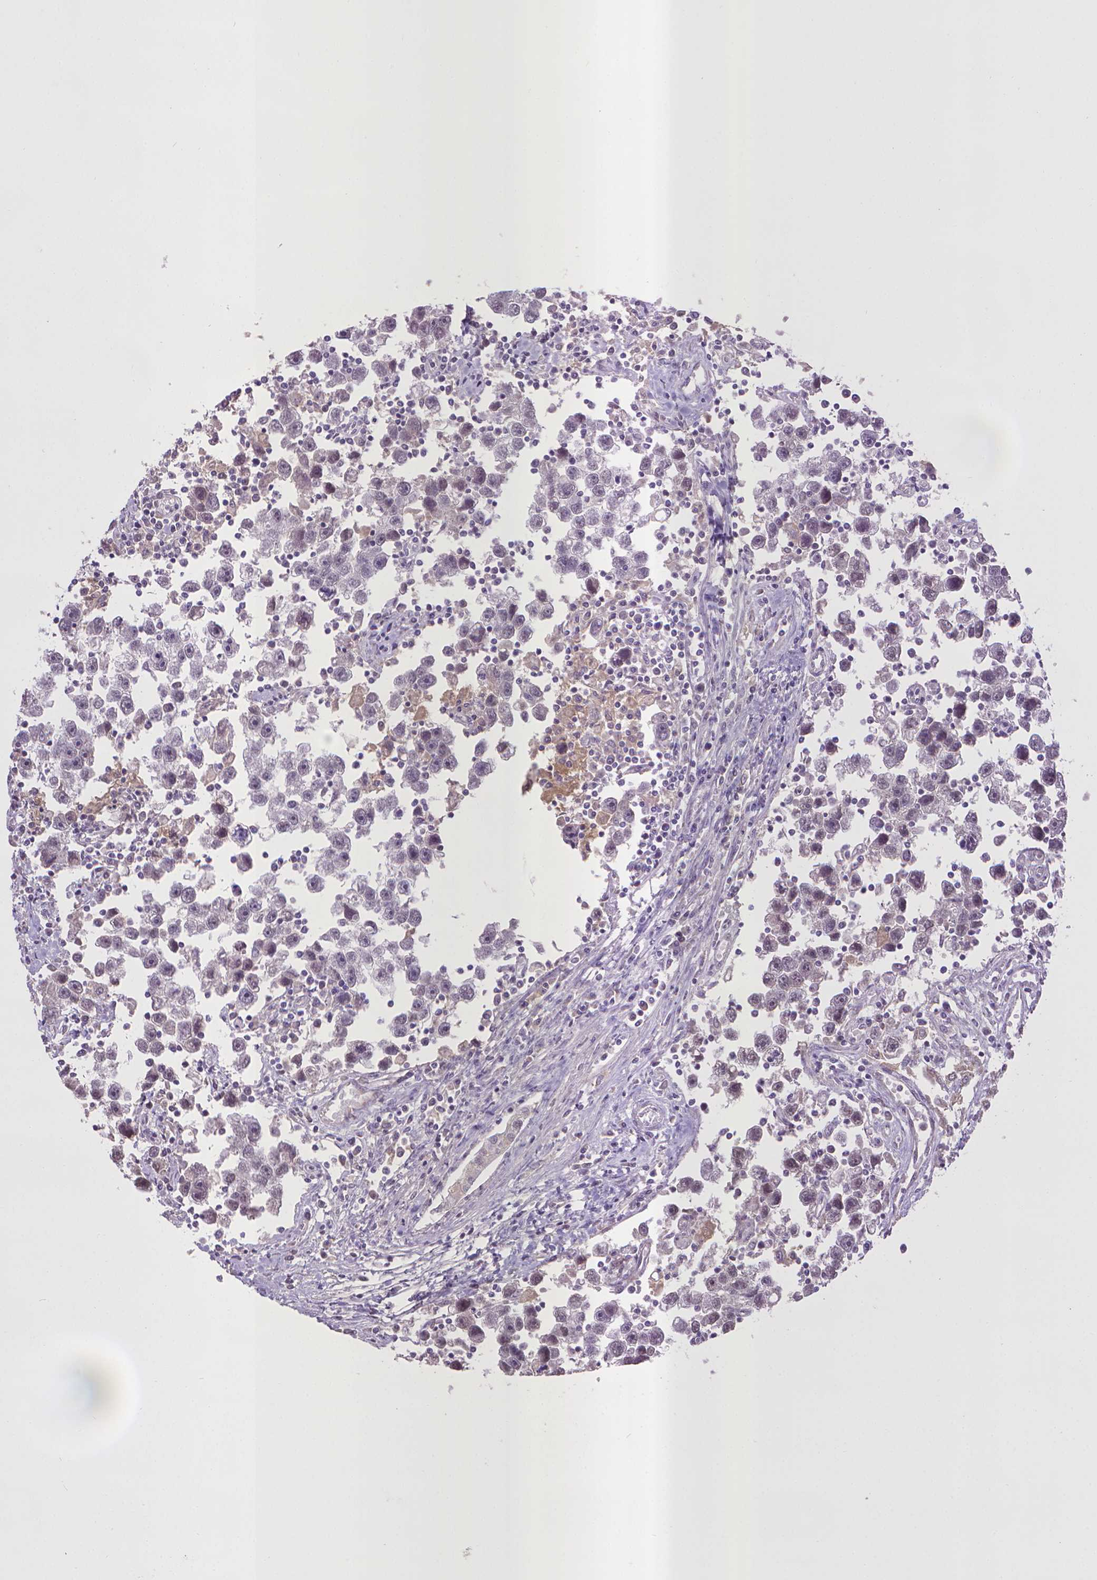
{"staining": {"intensity": "negative", "quantity": "none", "location": "none"}, "tissue": "testis cancer", "cell_type": "Tumor cells", "image_type": "cancer", "snomed": [{"axis": "morphology", "description": "Seminoma, NOS"}, {"axis": "topography", "description": "Testis"}], "caption": "Immunohistochemical staining of human testis seminoma shows no significant expression in tumor cells.", "gene": "CPM", "patient": {"sex": "male", "age": 30}}